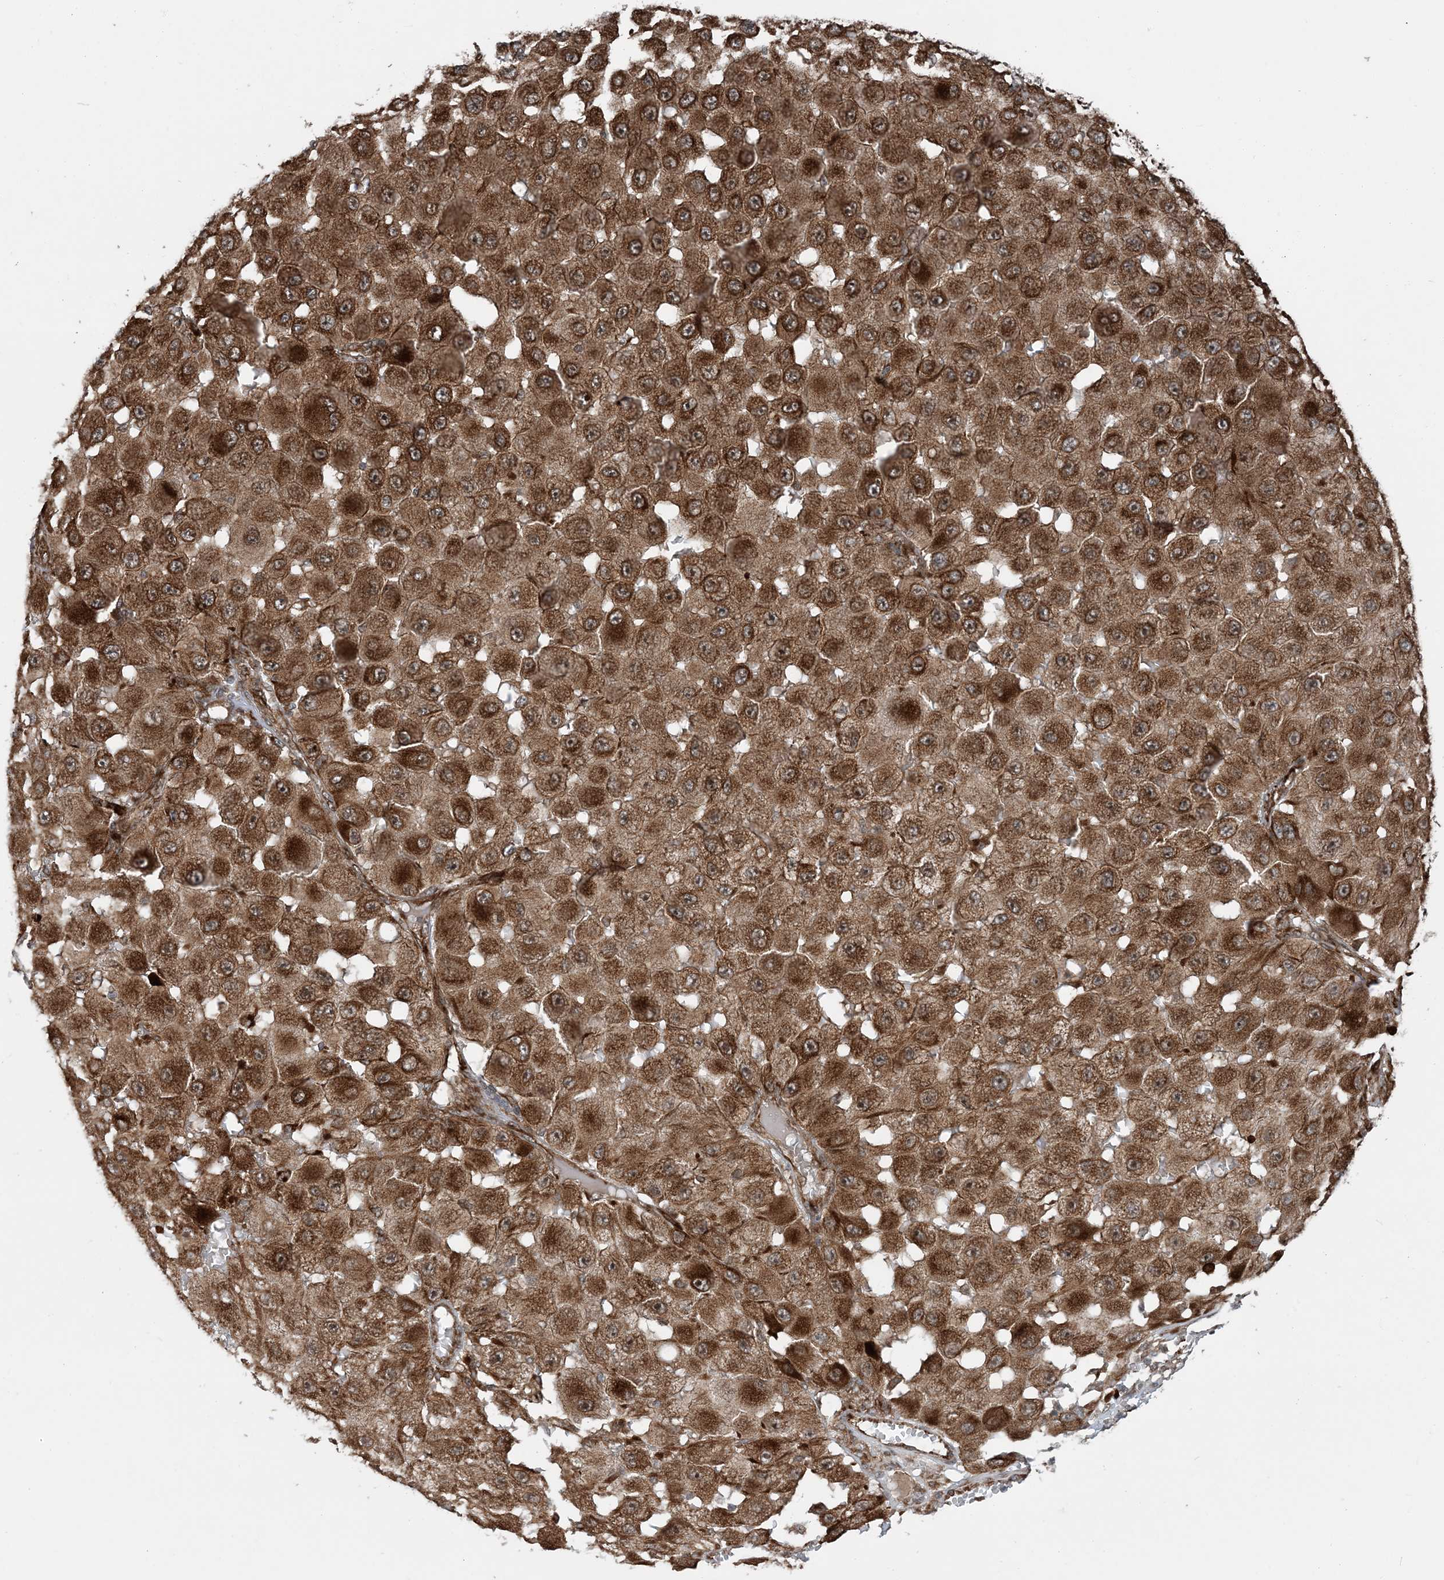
{"staining": {"intensity": "moderate", "quantity": ">75%", "location": "cytoplasmic/membranous"}, "tissue": "melanoma", "cell_type": "Tumor cells", "image_type": "cancer", "snomed": [{"axis": "morphology", "description": "Malignant melanoma, NOS"}, {"axis": "topography", "description": "Skin"}], "caption": "Protein expression analysis of malignant melanoma exhibits moderate cytoplasmic/membranous expression in approximately >75% of tumor cells.", "gene": "EDEM2", "patient": {"sex": "female", "age": 81}}